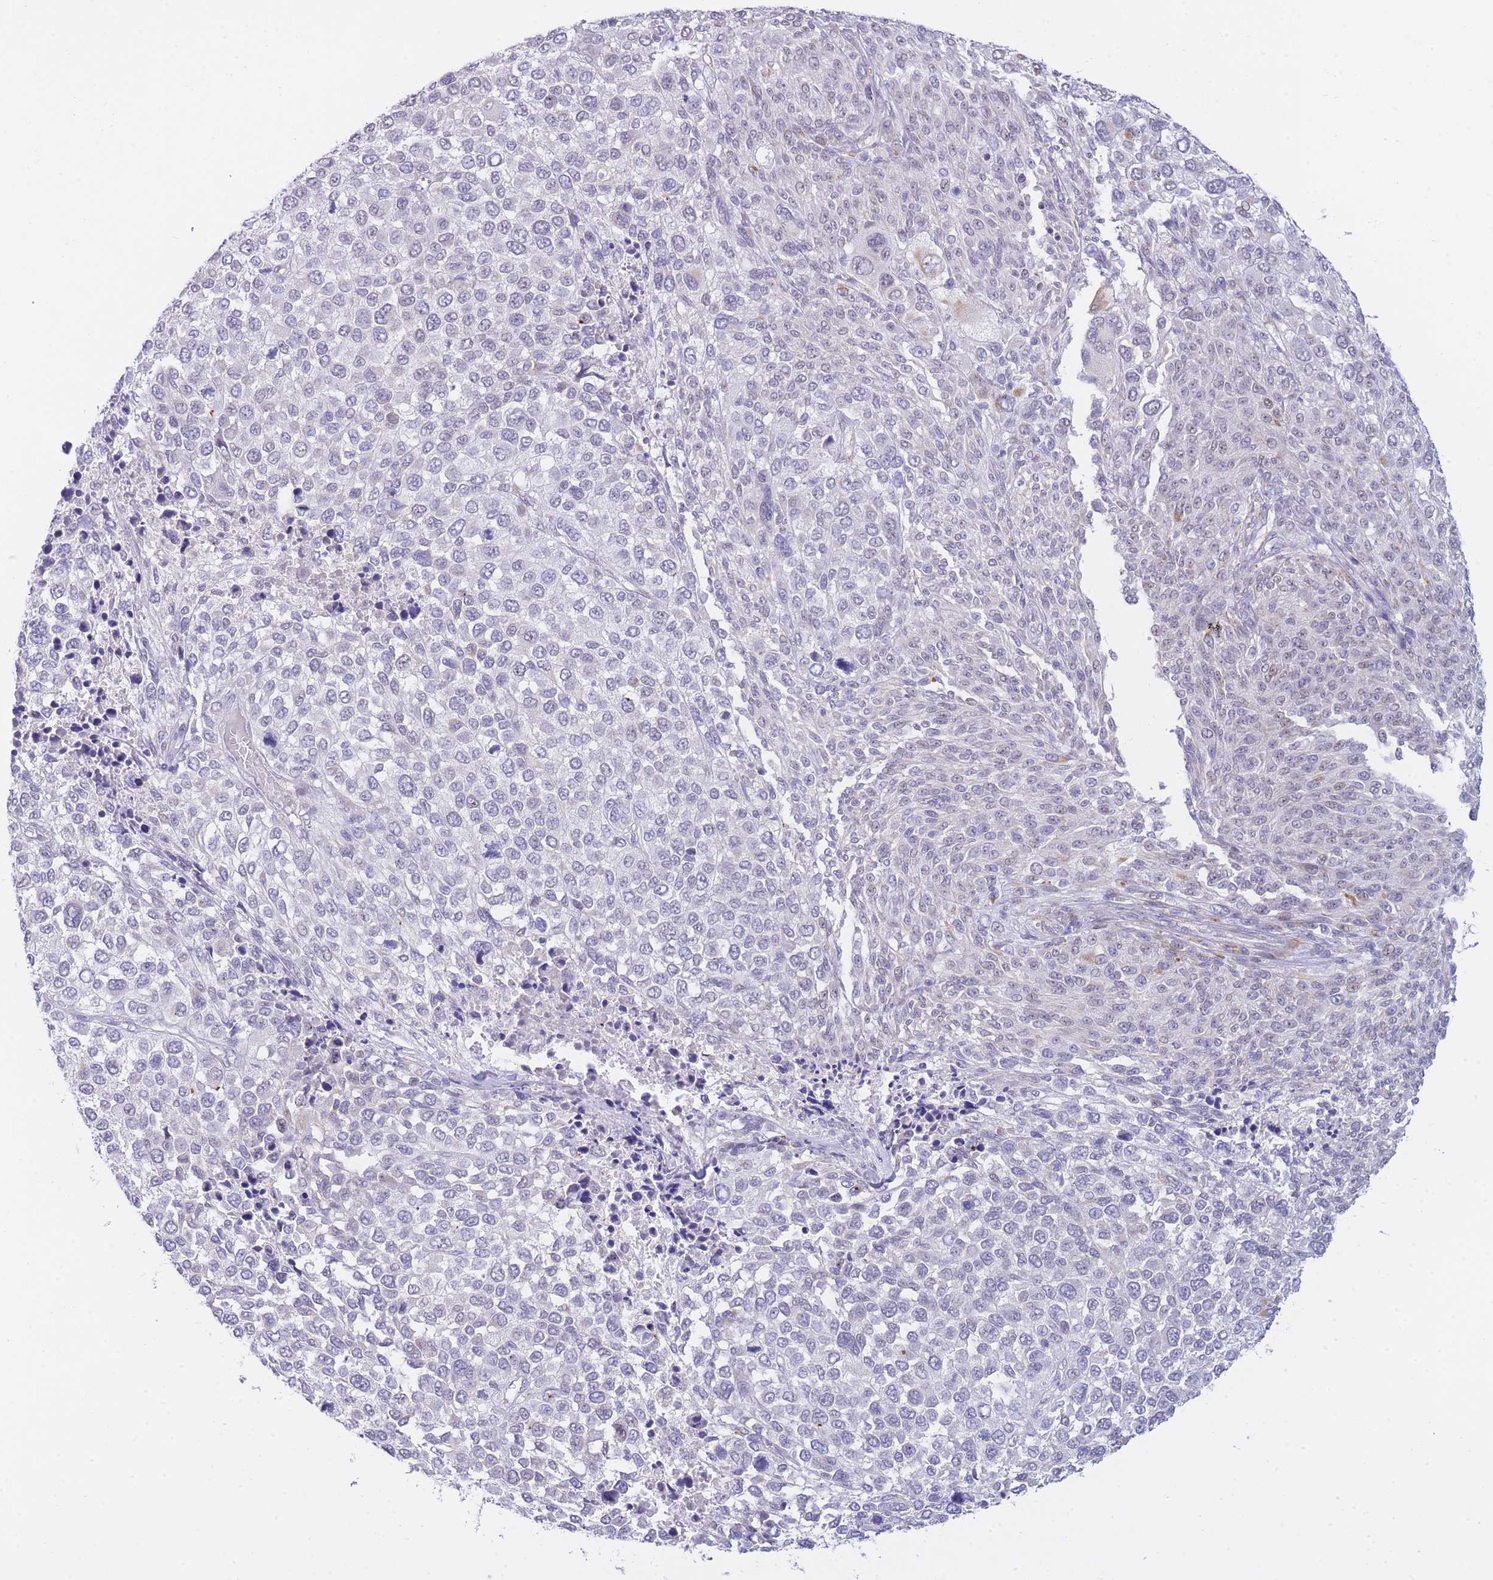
{"staining": {"intensity": "moderate", "quantity": "<25%", "location": "cytoplasmic/membranous"}, "tissue": "melanoma", "cell_type": "Tumor cells", "image_type": "cancer", "snomed": [{"axis": "morphology", "description": "Malignant melanoma, NOS"}, {"axis": "topography", "description": "Skin of trunk"}], "caption": "Malignant melanoma stained with DAB immunohistochemistry (IHC) displays low levels of moderate cytoplasmic/membranous expression in about <25% of tumor cells. The staining is performed using DAB (3,3'-diaminobenzidine) brown chromogen to label protein expression. The nuclei are counter-stained blue using hematoxylin.", "gene": "PRR23B", "patient": {"sex": "male", "age": 71}}